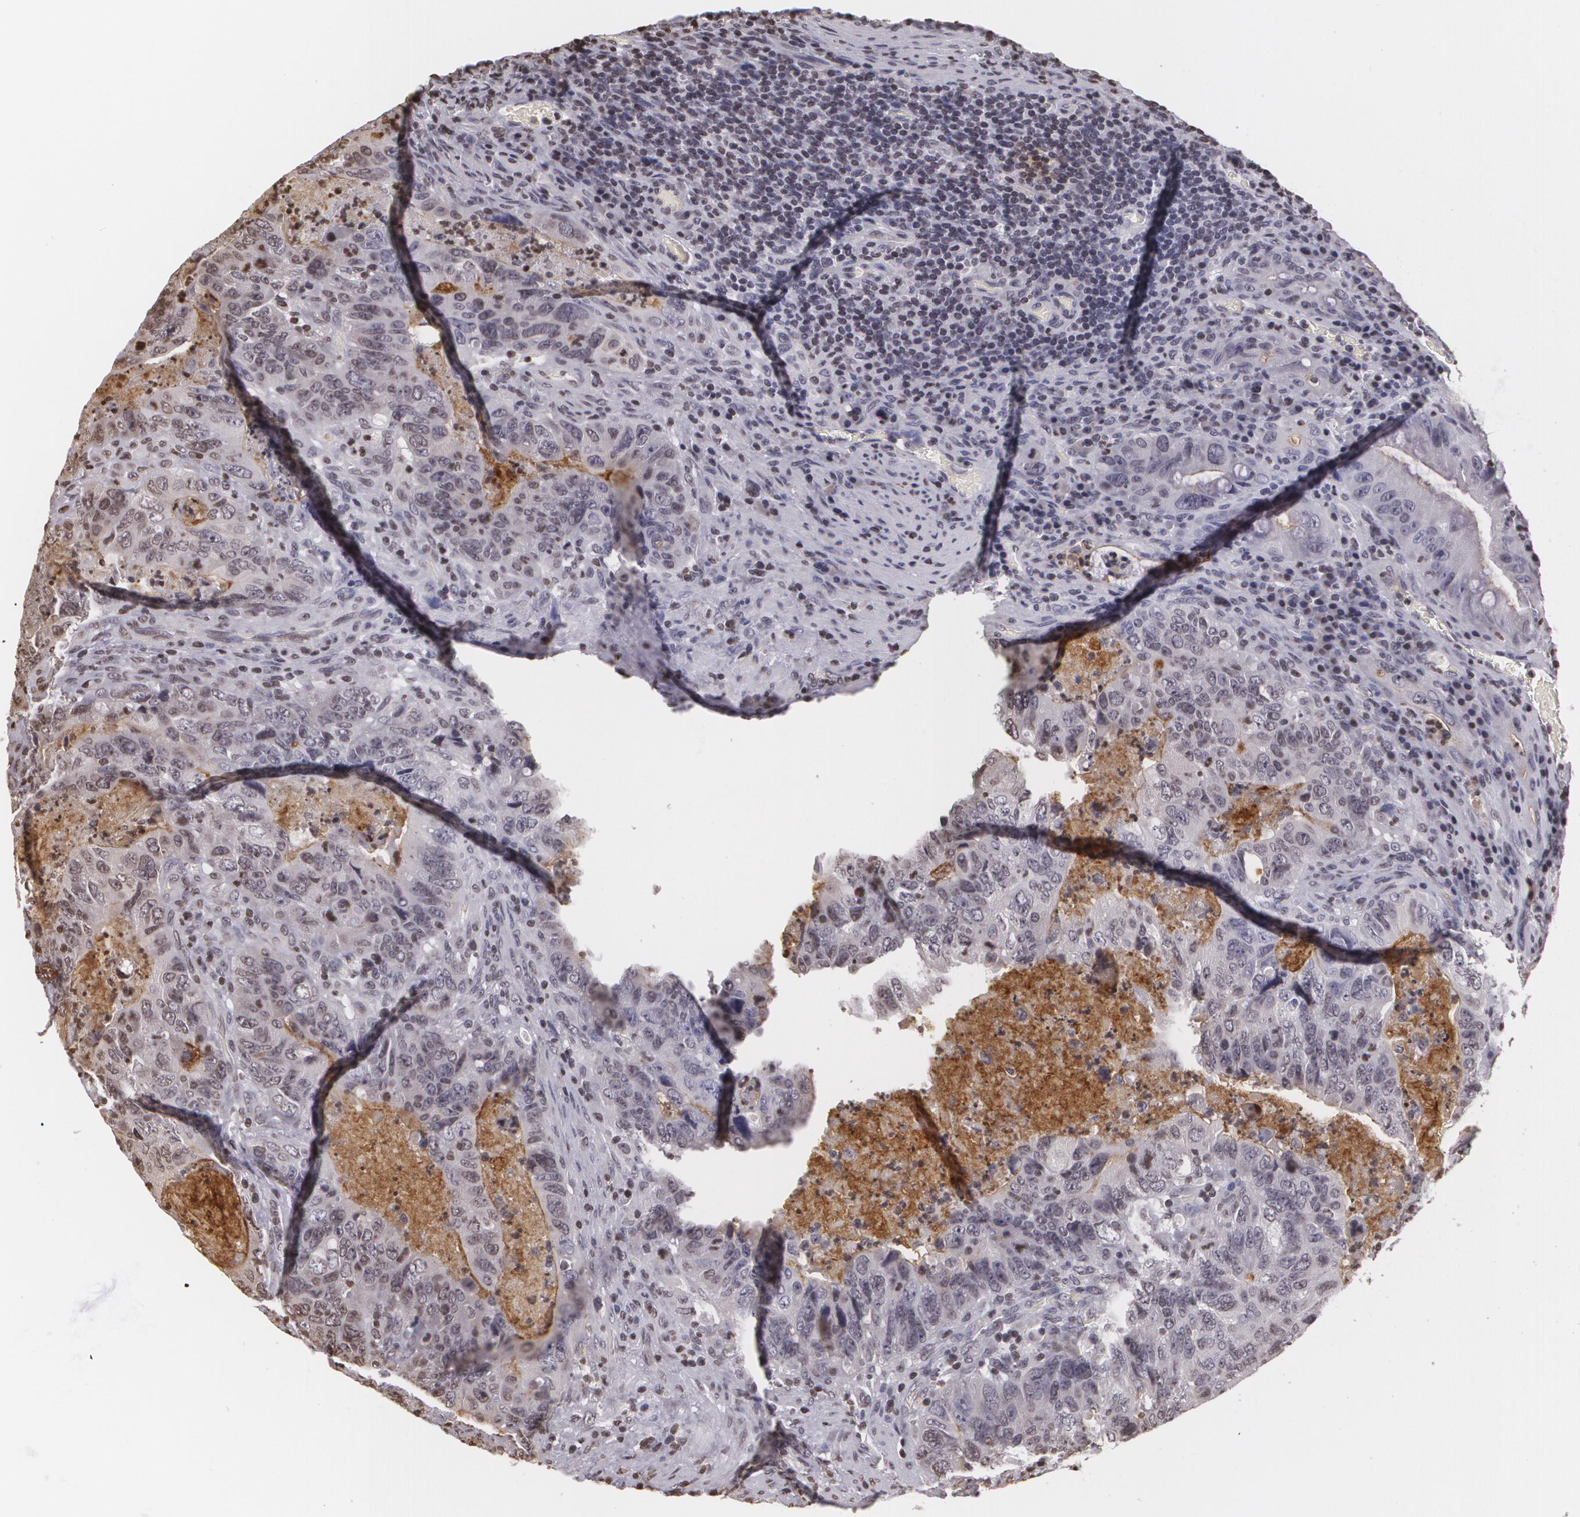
{"staining": {"intensity": "negative", "quantity": "none", "location": "none"}, "tissue": "colorectal cancer", "cell_type": "Tumor cells", "image_type": "cancer", "snomed": [{"axis": "morphology", "description": "Adenocarcinoma, NOS"}, {"axis": "topography", "description": "Rectum"}], "caption": "Image shows no significant protein staining in tumor cells of colorectal cancer. (Immunohistochemistry (ihc), brightfield microscopy, high magnification).", "gene": "MUC1", "patient": {"sex": "female", "age": 82}}